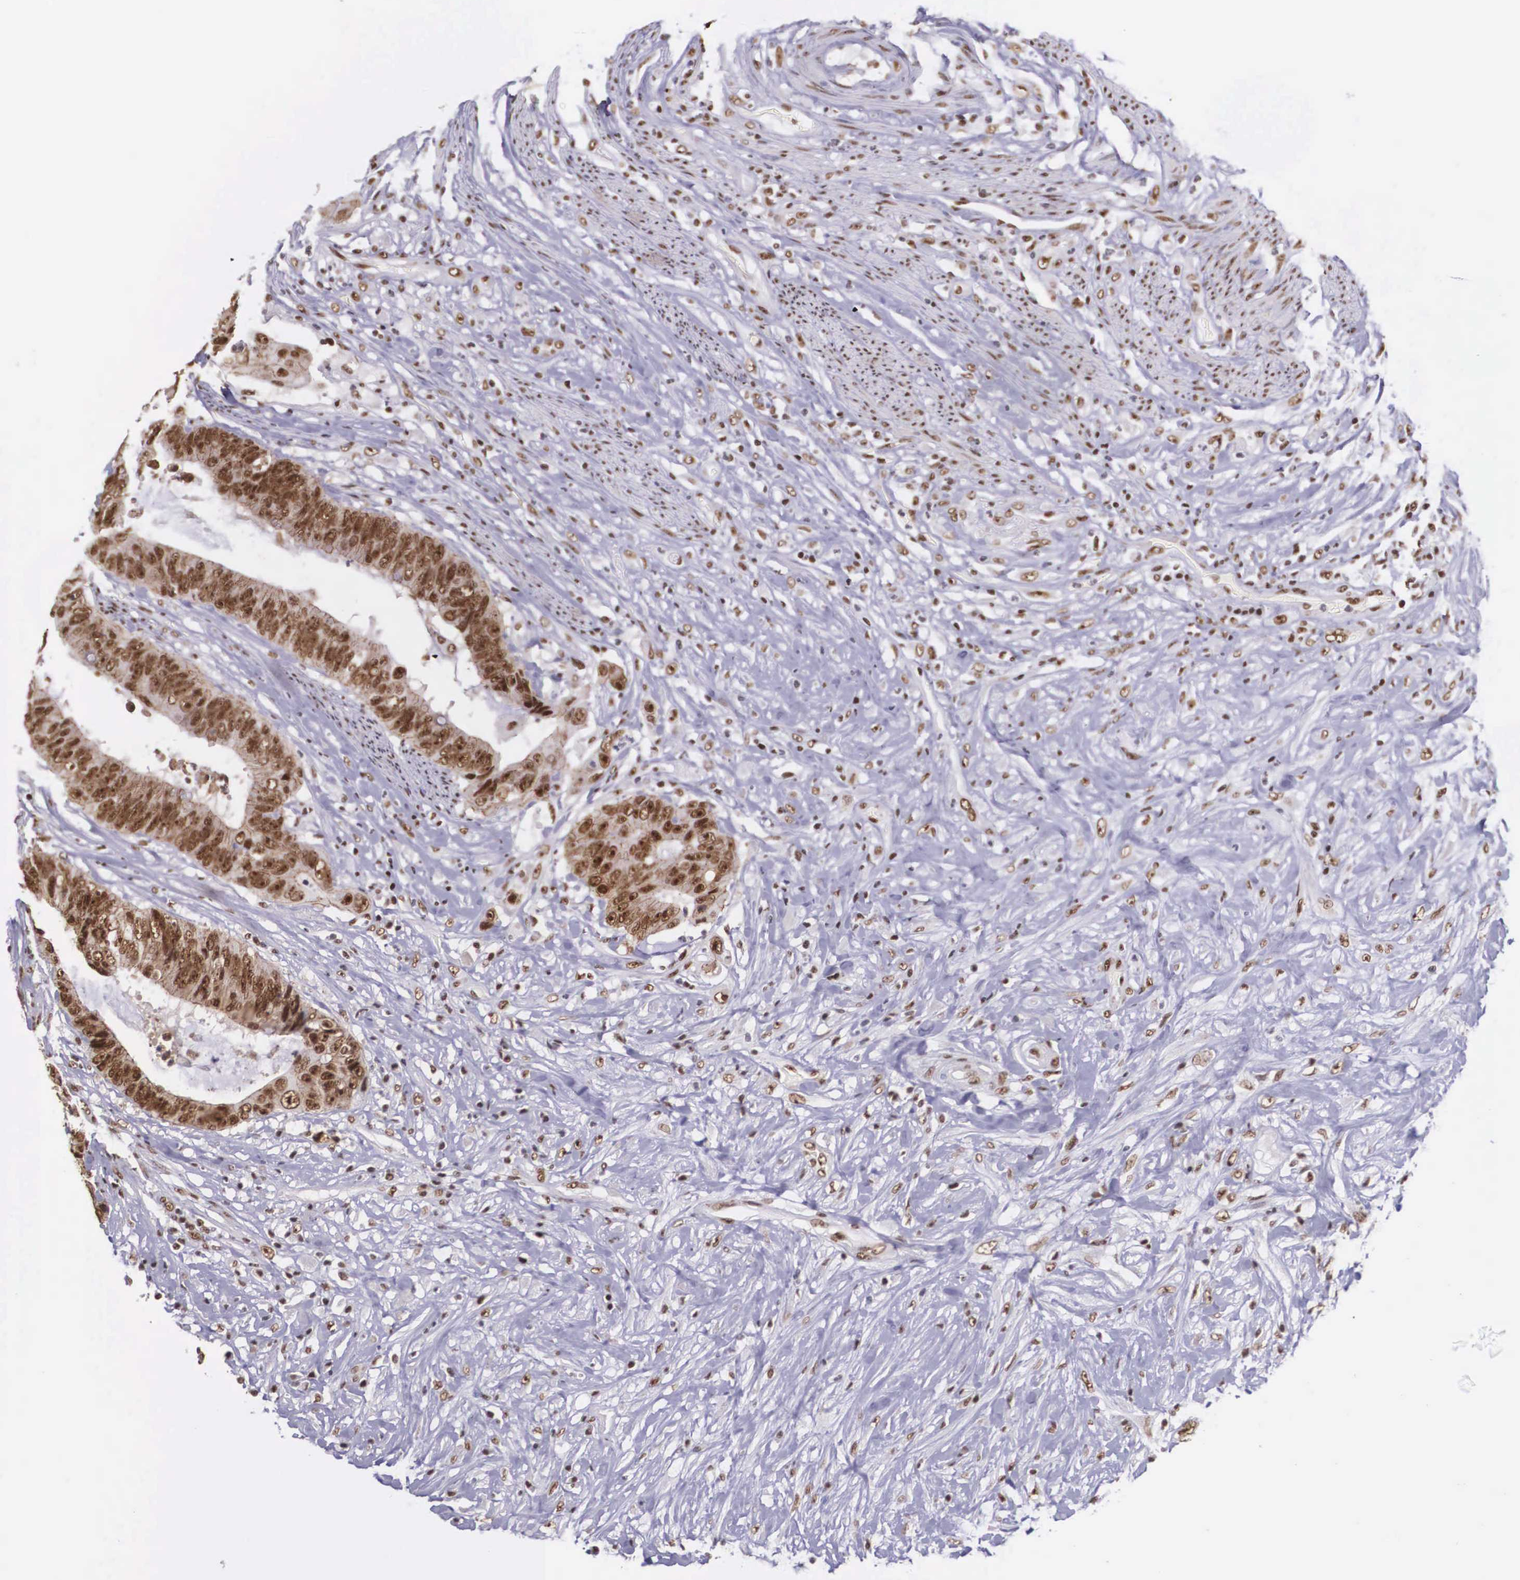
{"staining": {"intensity": "strong", "quantity": ">75%", "location": "nuclear"}, "tissue": "colorectal cancer", "cell_type": "Tumor cells", "image_type": "cancer", "snomed": [{"axis": "morphology", "description": "Adenocarcinoma, NOS"}, {"axis": "topography", "description": "Rectum"}], "caption": "A micrograph of human colorectal adenocarcinoma stained for a protein displays strong nuclear brown staining in tumor cells. The staining was performed using DAB, with brown indicating positive protein expression. Nuclei are stained blue with hematoxylin.", "gene": "POLR2F", "patient": {"sex": "female", "age": 65}}